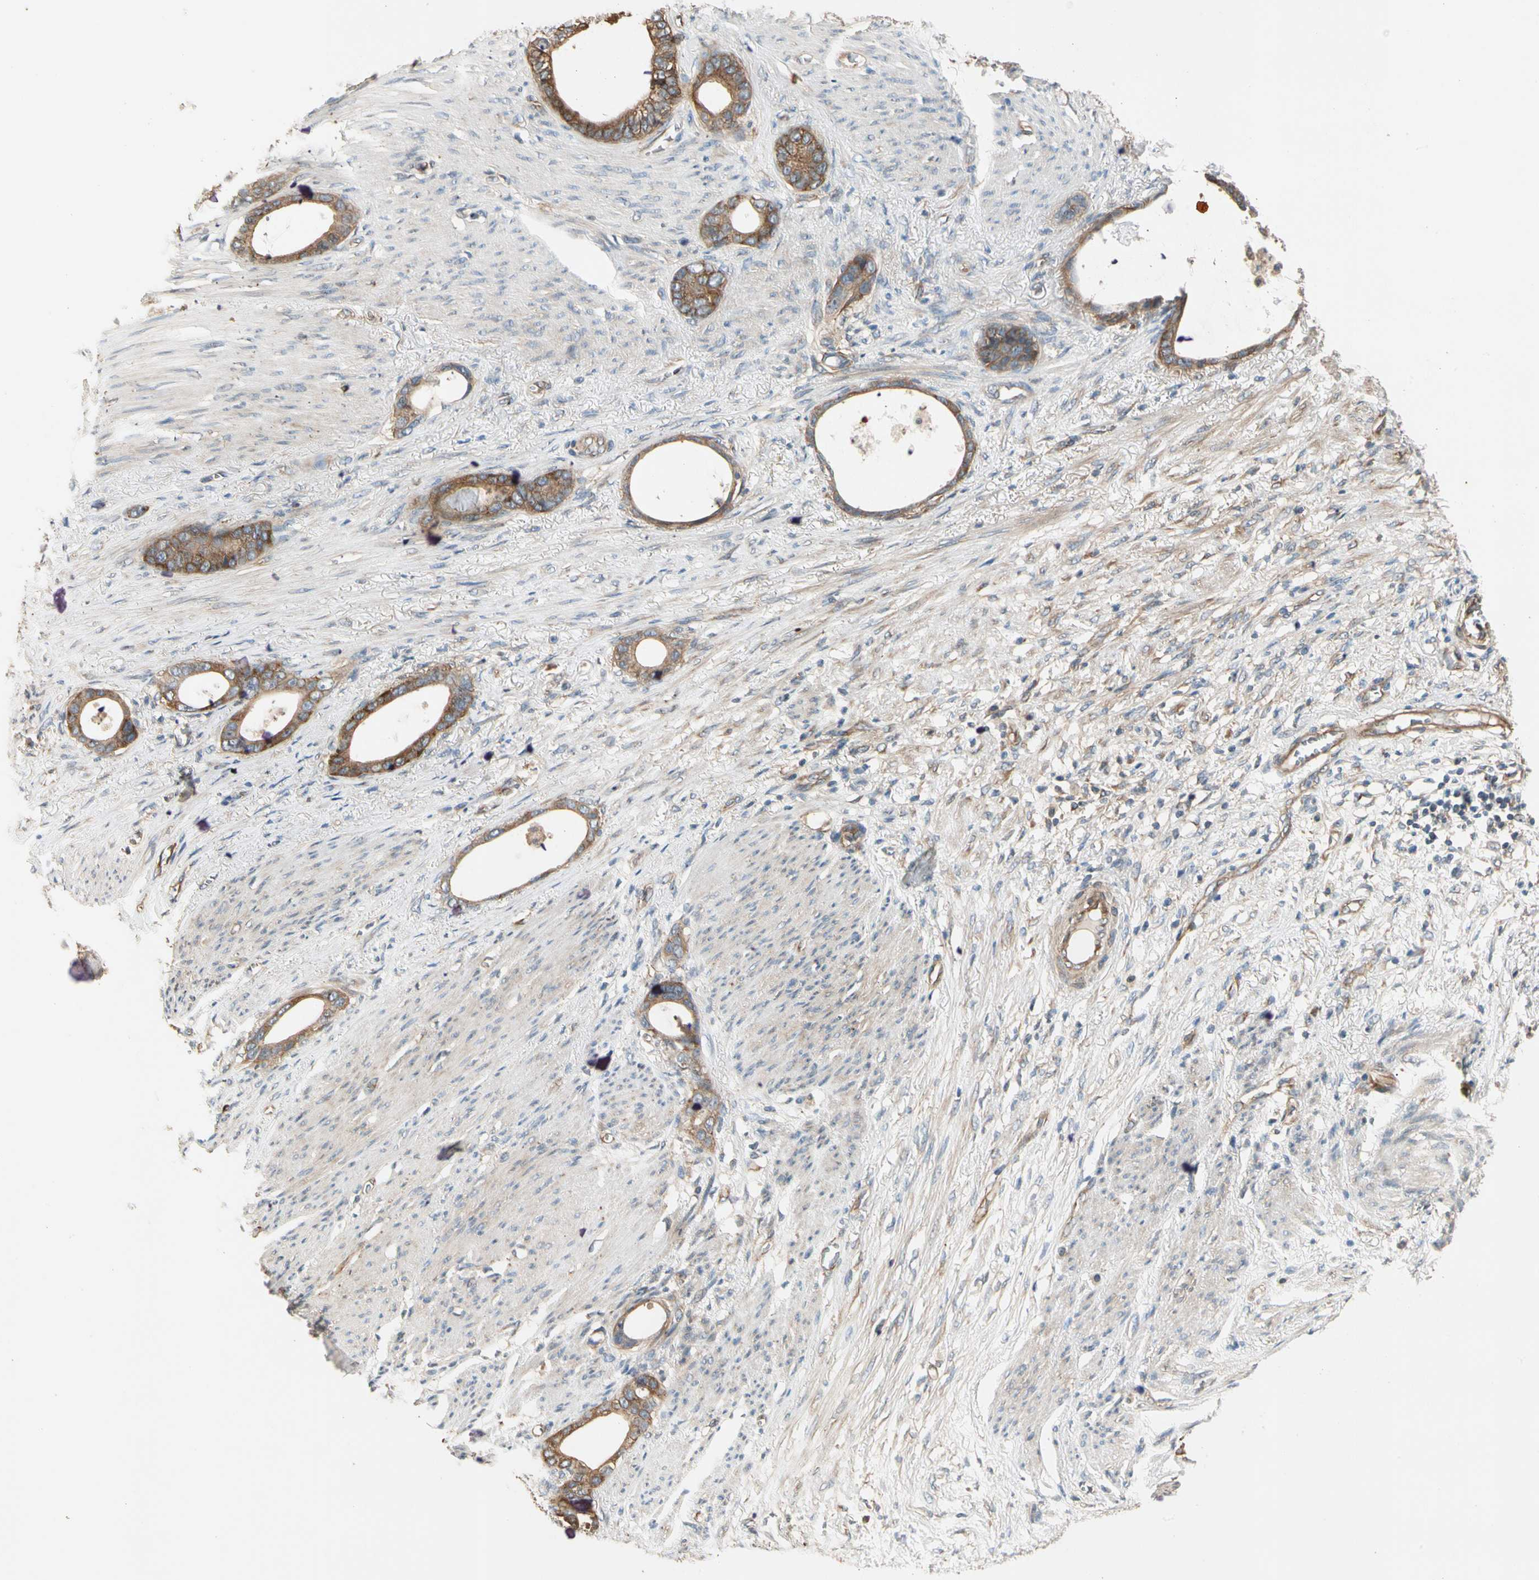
{"staining": {"intensity": "moderate", "quantity": ">75%", "location": "cytoplasmic/membranous"}, "tissue": "stomach cancer", "cell_type": "Tumor cells", "image_type": "cancer", "snomed": [{"axis": "morphology", "description": "Adenocarcinoma, NOS"}, {"axis": "topography", "description": "Stomach"}], "caption": "Moderate cytoplasmic/membranous positivity is identified in about >75% of tumor cells in stomach cancer (adenocarcinoma).", "gene": "ROCK2", "patient": {"sex": "female", "age": 75}}